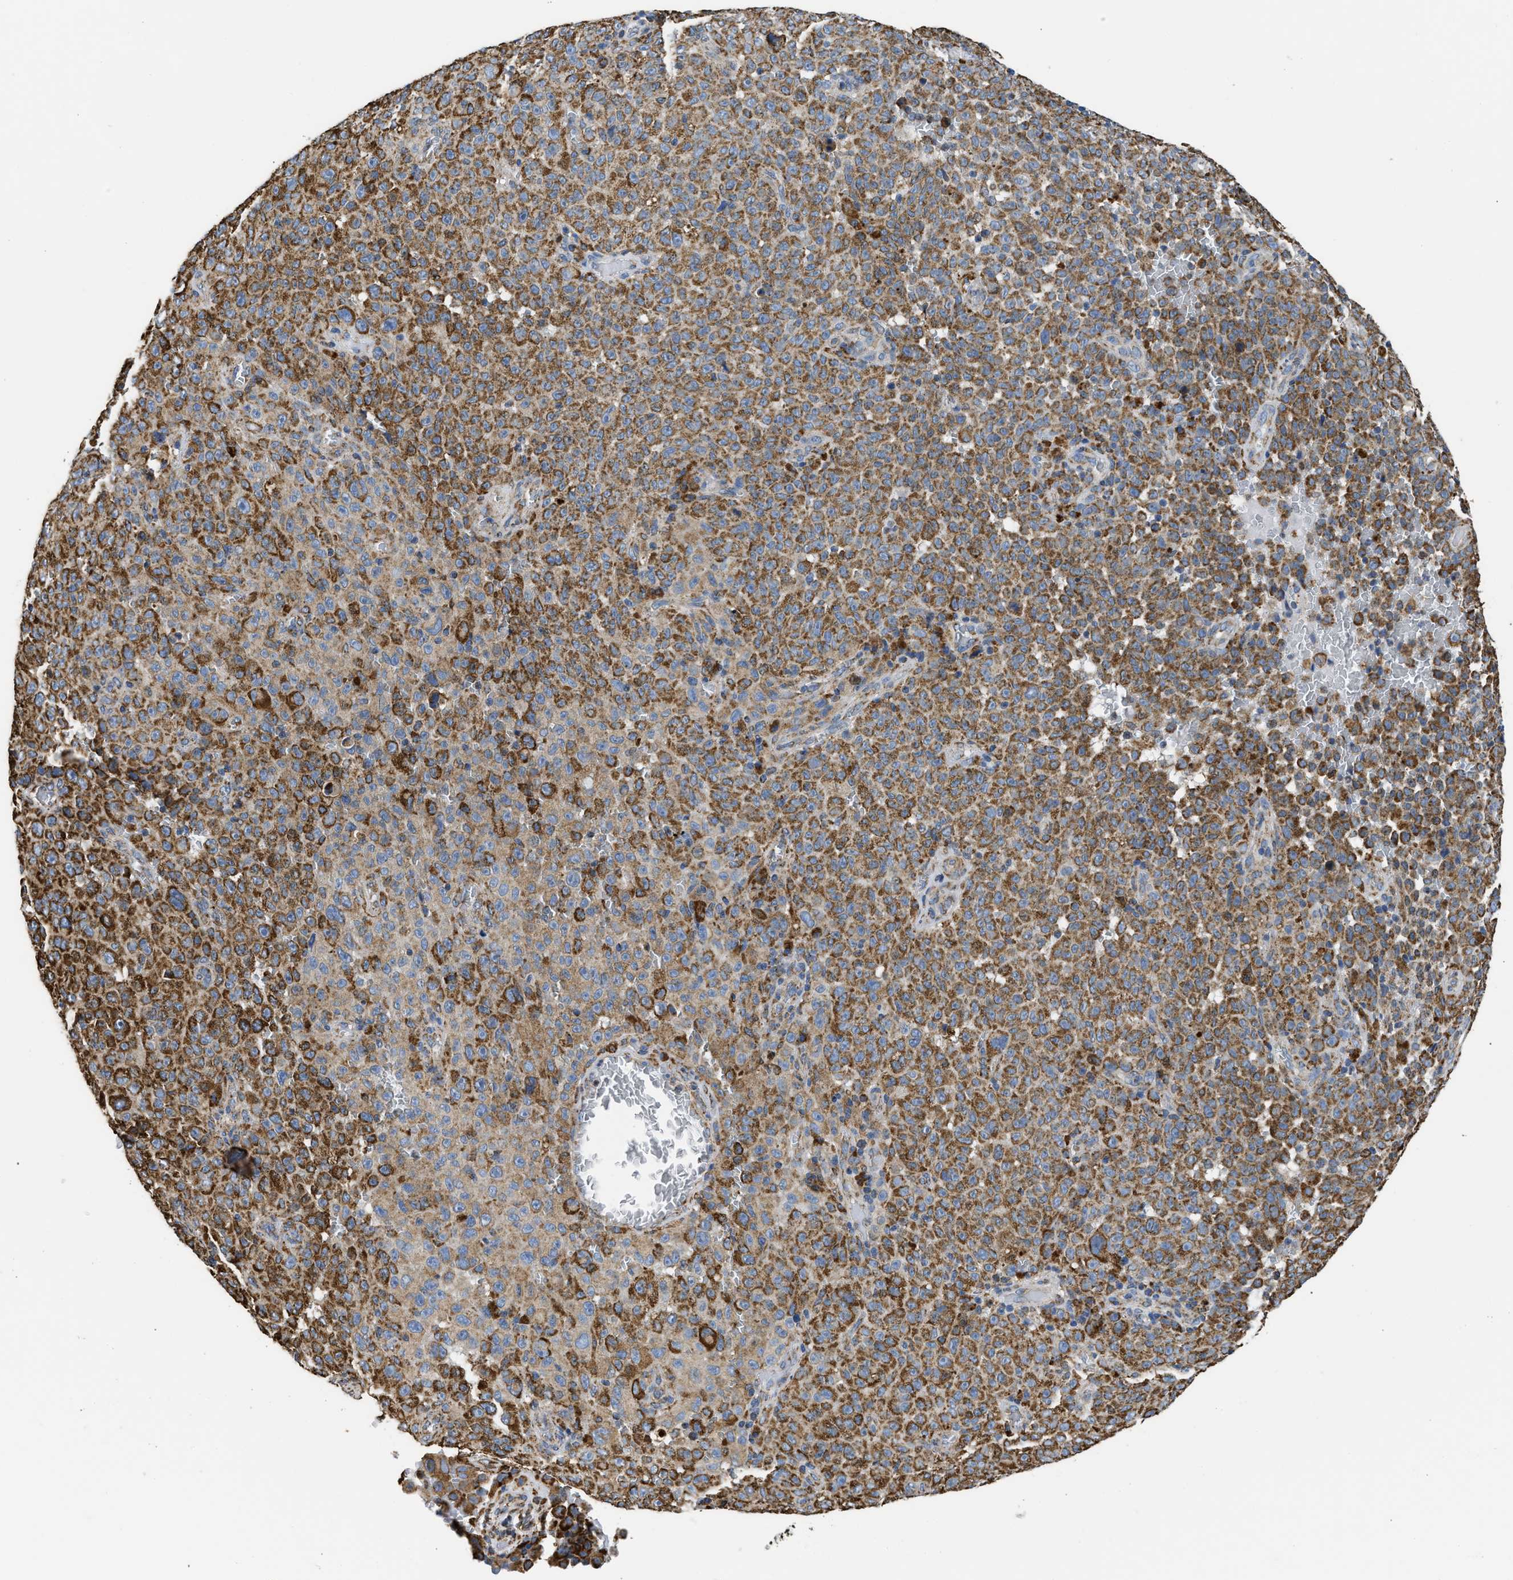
{"staining": {"intensity": "moderate", "quantity": ">75%", "location": "cytoplasmic/membranous"}, "tissue": "melanoma", "cell_type": "Tumor cells", "image_type": "cancer", "snomed": [{"axis": "morphology", "description": "Malignant melanoma, NOS"}, {"axis": "topography", "description": "Skin"}], "caption": "Immunohistochemical staining of human malignant melanoma exhibits medium levels of moderate cytoplasmic/membranous protein staining in about >75% of tumor cells.", "gene": "CYCS", "patient": {"sex": "female", "age": 82}}